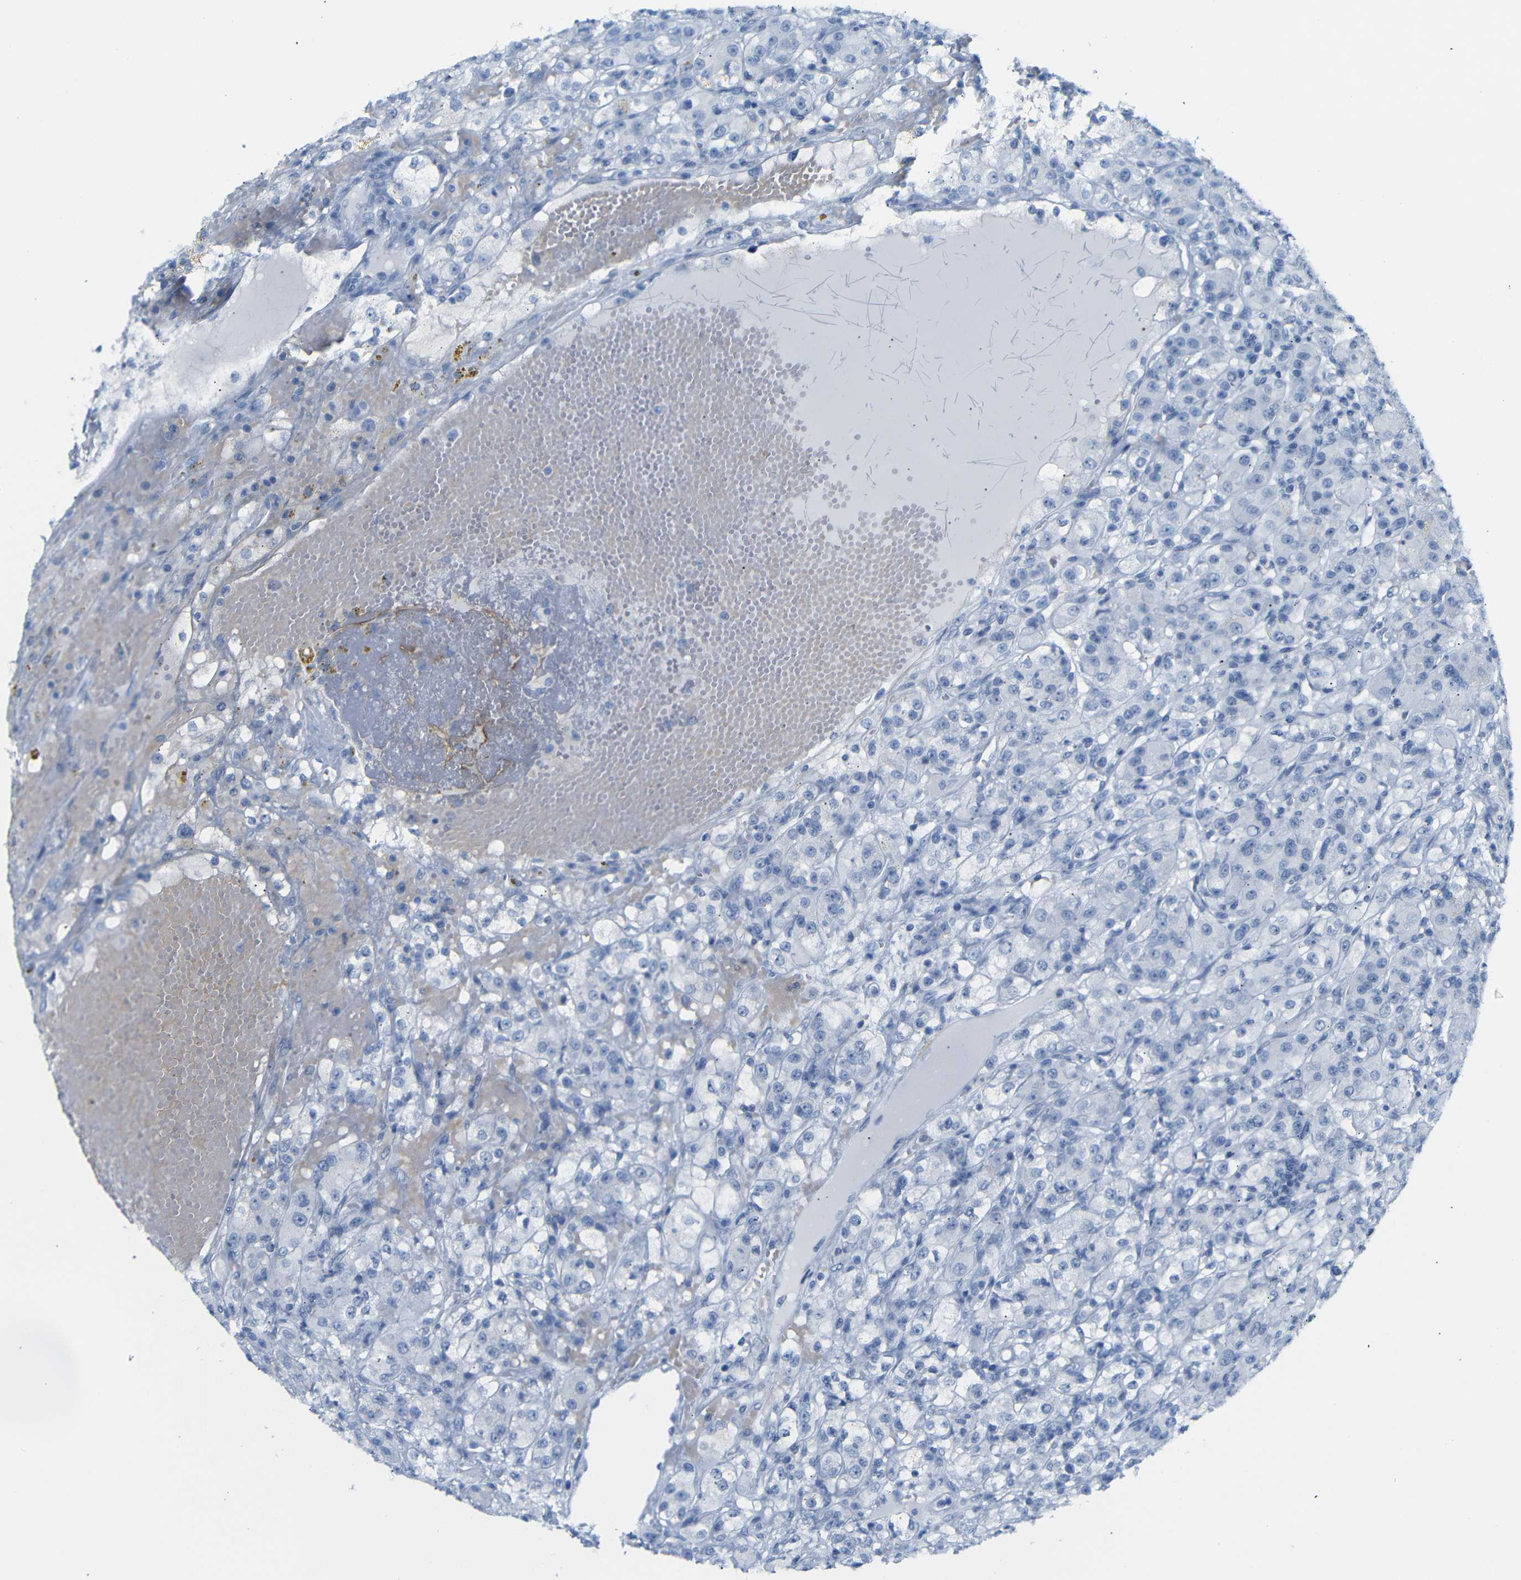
{"staining": {"intensity": "negative", "quantity": "none", "location": "none"}, "tissue": "renal cancer", "cell_type": "Tumor cells", "image_type": "cancer", "snomed": [{"axis": "morphology", "description": "Normal tissue, NOS"}, {"axis": "morphology", "description": "Adenocarcinoma, NOS"}, {"axis": "topography", "description": "Kidney"}], "caption": "The photomicrograph exhibits no staining of tumor cells in renal cancer (adenocarcinoma). Brightfield microscopy of immunohistochemistry stained with DAB (3,3'-diaminobenzidine) (brown) and hematoxylin (blue), captured at high magnification.", "gene": "DYNAP", "patient": {"sex": "male", "age": 61}}